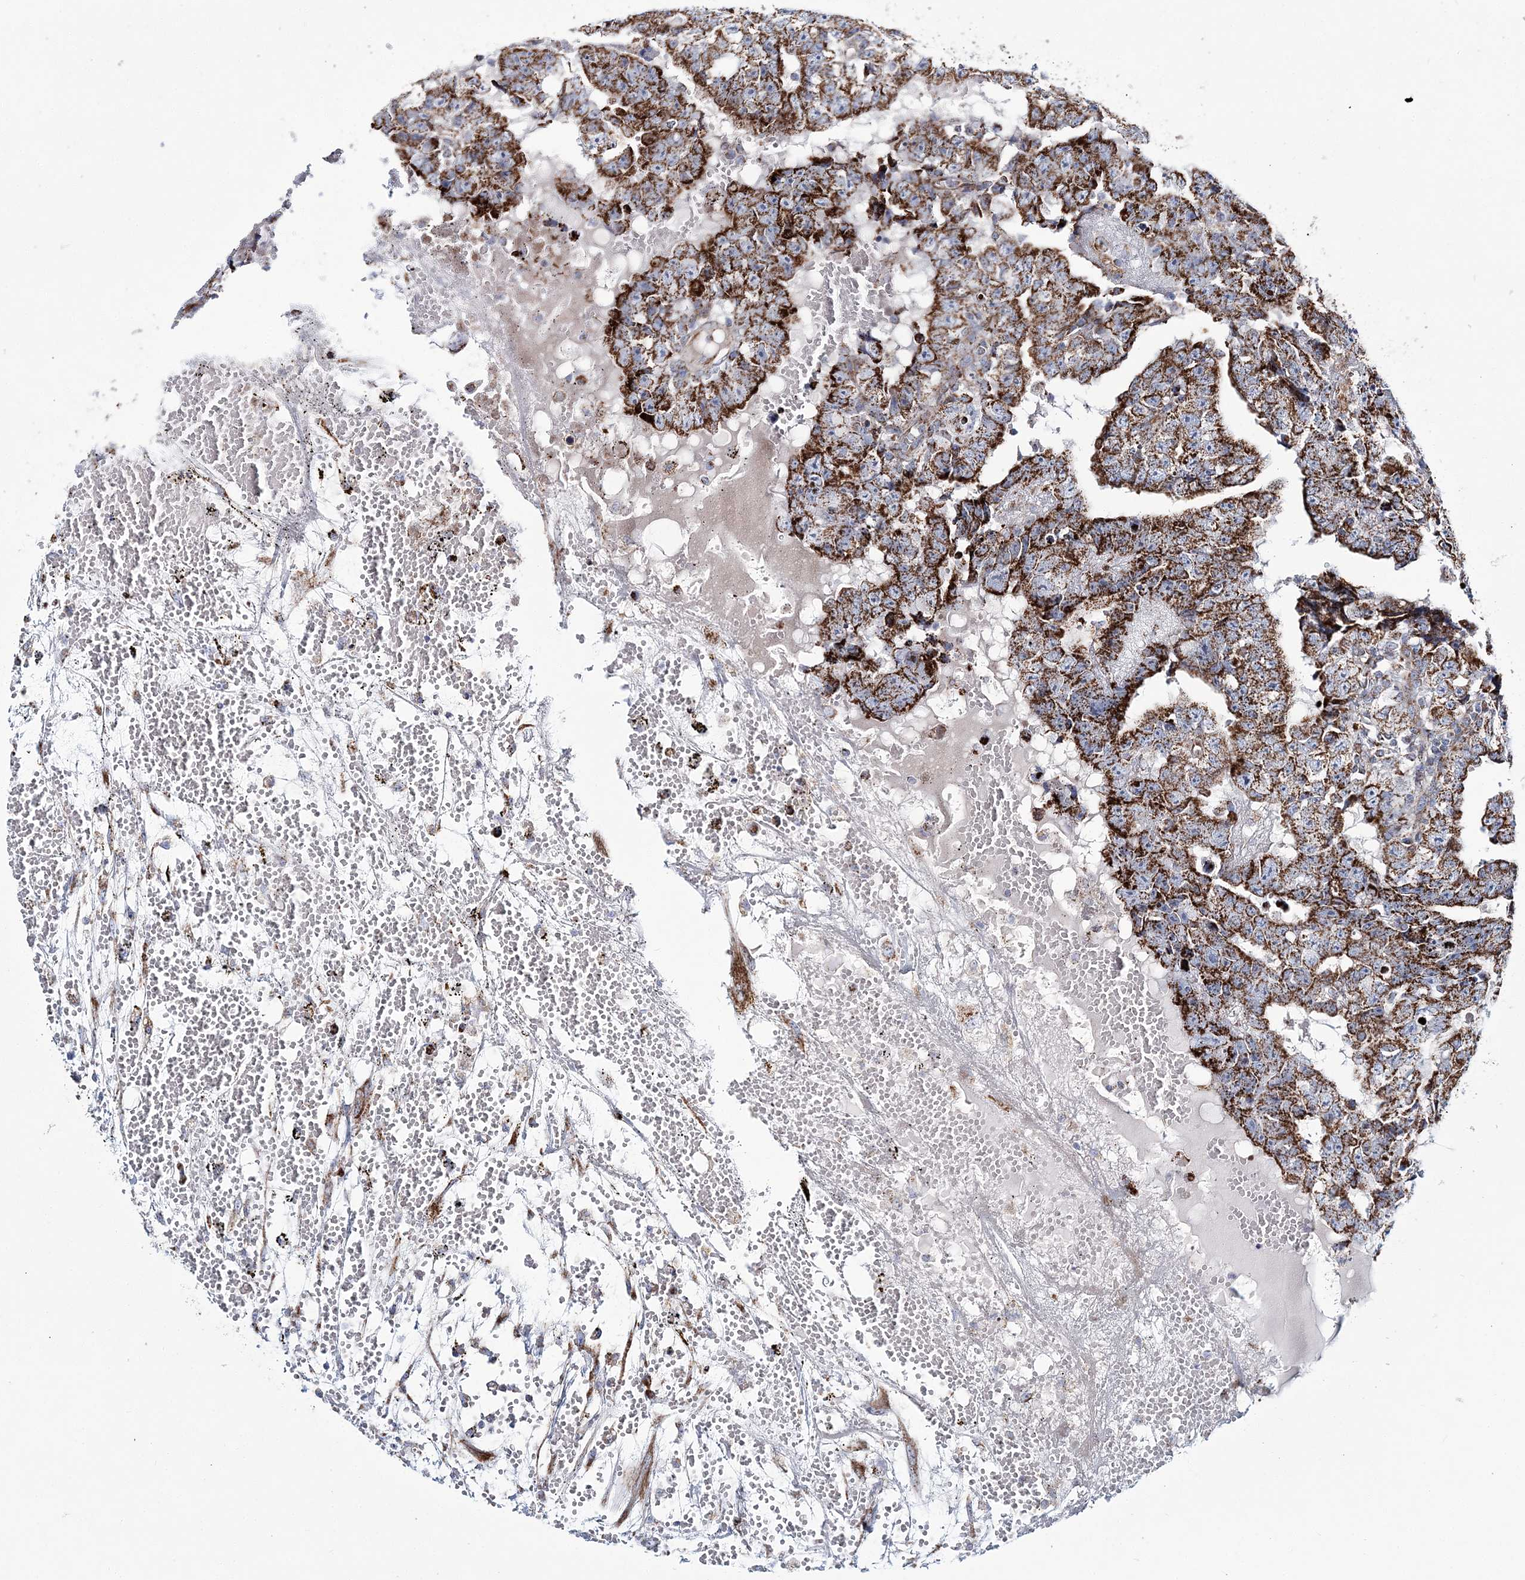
{"staining": {"intensity": "strong", "quantity": ">75%", "location": "cytoplasmic/membranous"}, "tissue": "testis cancer", "cell_type": "Tumor cells", "image_type": "cancer", "snomed": [{"axis": "morphology", "description": "Carcinoma, Embryonal, NOS"}, {"axis": "topography", "description": "Testis"}], "caption": "Embryonal carcinoma (testis) stained with DAB (3,3'-diaminobenzidine) immunohistochemistry (IHC) displays high levels of strong cytoplasmic/membranous positivity in approximately >75% of tumor cells.", "gene": "ARHGAP6", "patient": {"sex": "male", "age": 25}}